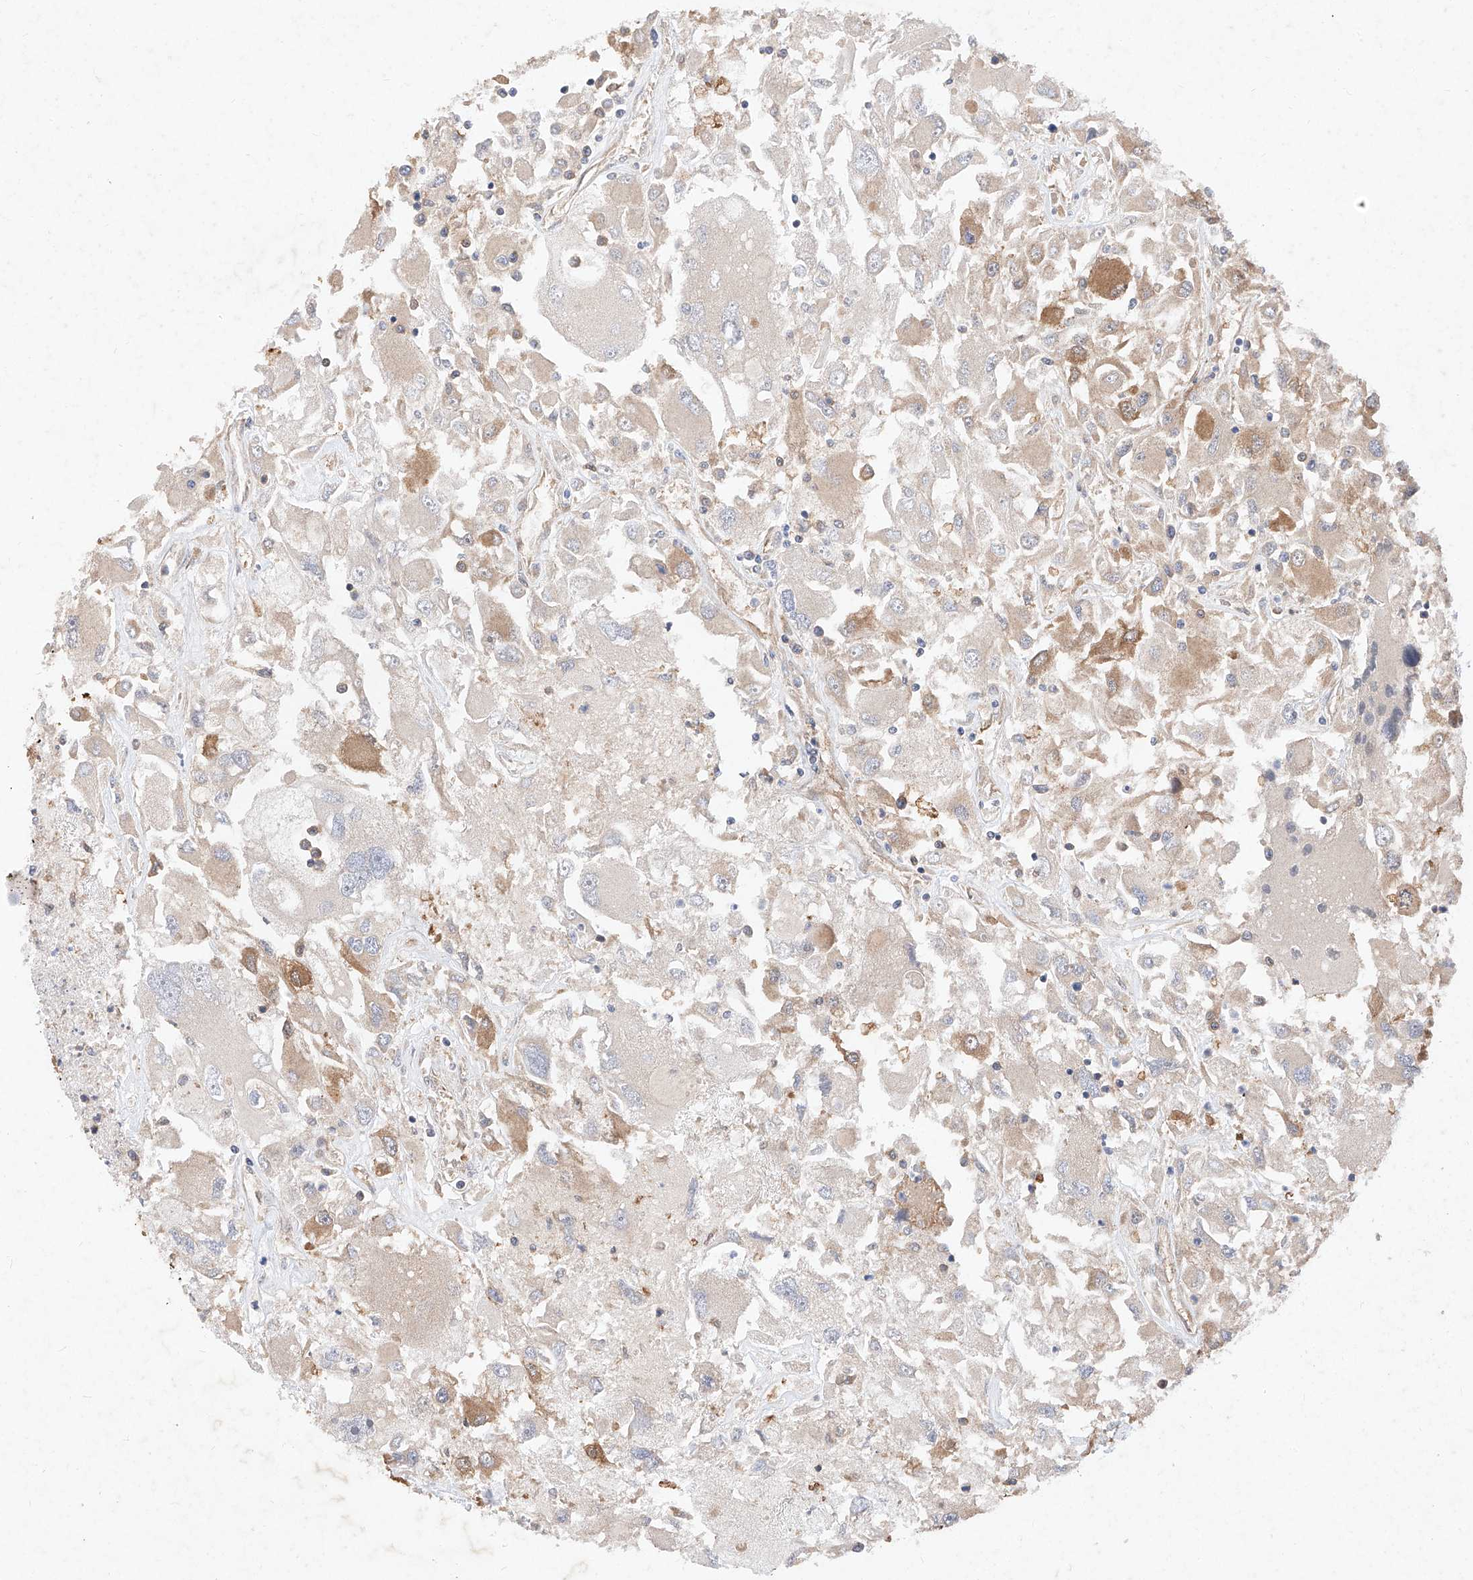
{"staining": {"intensity": "moderate", "quantity": "<25%", "location": "cytoplasmic/membranous"}, "tissue": "renal cancer", "cell_type": "Tumor cells", "image_type": "cancer", "snomed": [{"axis": "morphology", "description": "Adenocarcinoma, NOS"}, {"axis": "topography", "description": "Kidney"}], "caption": "This is an image of immunohistochemistry (IHC) staining of renal cancer (adenocarcinoma), which shows moderate positivity in the cytoplasmic/membranous of tumor cells.", "gene": "ZSCAN4", "patient": {"sex": "female", "age": 52}}